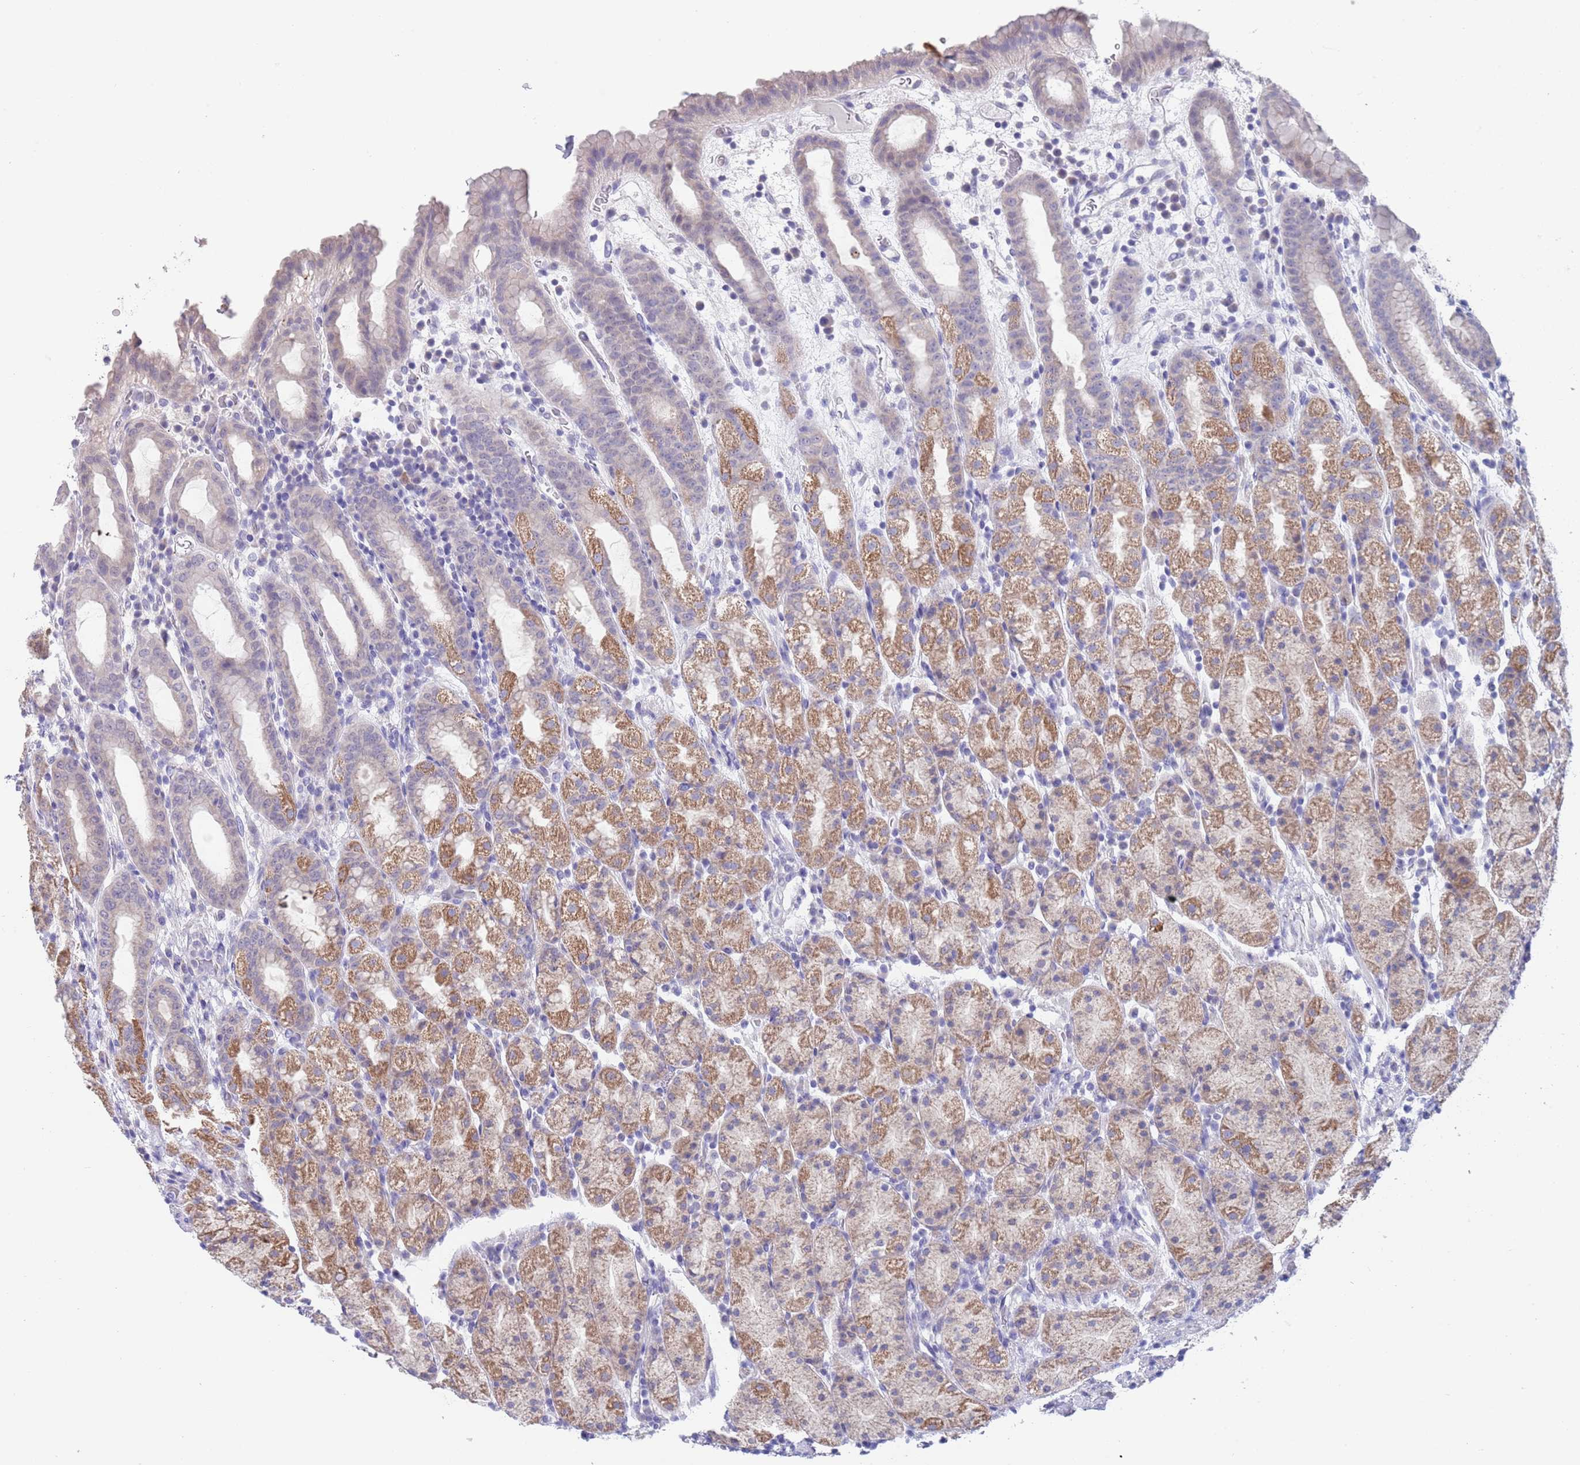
{"staining": {"intensity": "moderate", "quantity": "25%-75%", "location": "cytoplasmic/membranous"}, "tissue": "stomach", "cell_type": "Glandular cells", "image_type": "normal", "snomed": [{"axis": "morphology", "description": "Normal tissue, NOS"}, {"axis": "topography", "description": "Stomach, upper"}, {"axis": "topography", "description": "Stomach, lower"}, {"axis": "topography", "description": "Small intestine"}], "caption": "This photomicrograph exhibits IHC staining of benign human stomach, with medium moderate cytoplasmic/membranous expression in approximately 25%-75% of glandular cells.", "gene": "SPIRE2", "patient": {"sex": "male", "age": 68}}